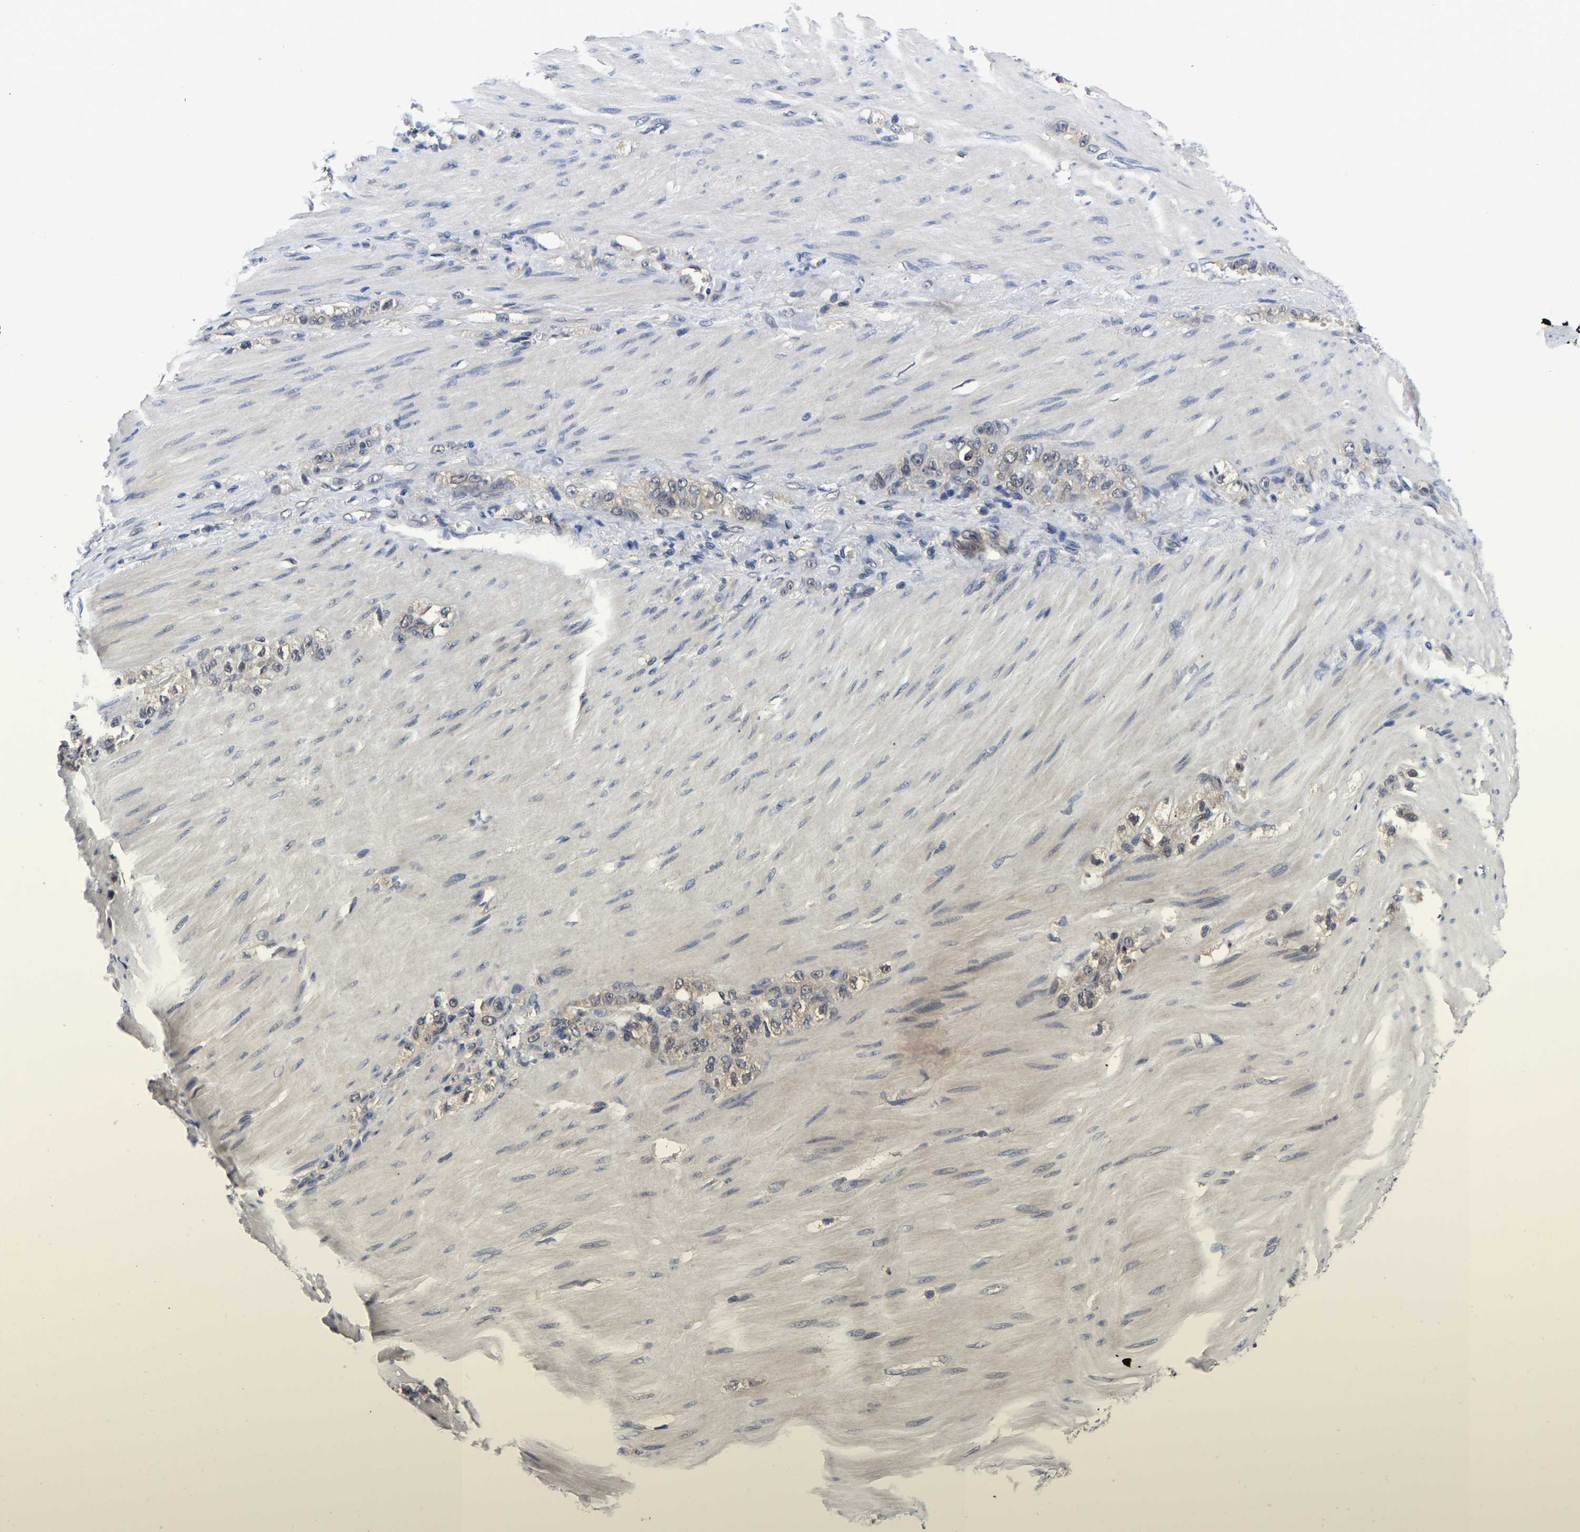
{"staining": {"intensity": "weak", "quantity": ">75%", "location": "cytoplasmic/membranous"}, "tissue": "stomach cancer", "cell_type": "Tumor cells", "image_type": "cancer", "snomed": [{"axis": "morphology", "description": "Normal tissue, NOS"}, {"axis": "morphology", "description": "Adenocarcinoma, NOS"}, {"axis": "topography", "description": "Stomach"}], "caption": "High-power microscopy captured an immunohistochemistry micrograph of stomach adenocarcinoma, revealing weak cytoplasmic/membranous expression in about >75% of tumor cells. The protein of interest is stained brown, and the nuclei are stained in blue (DAB IHC with brightfield microscopy, high magnification).", "gene": "MCOLN2", "patient": {"sex": "male", "age": 82}}